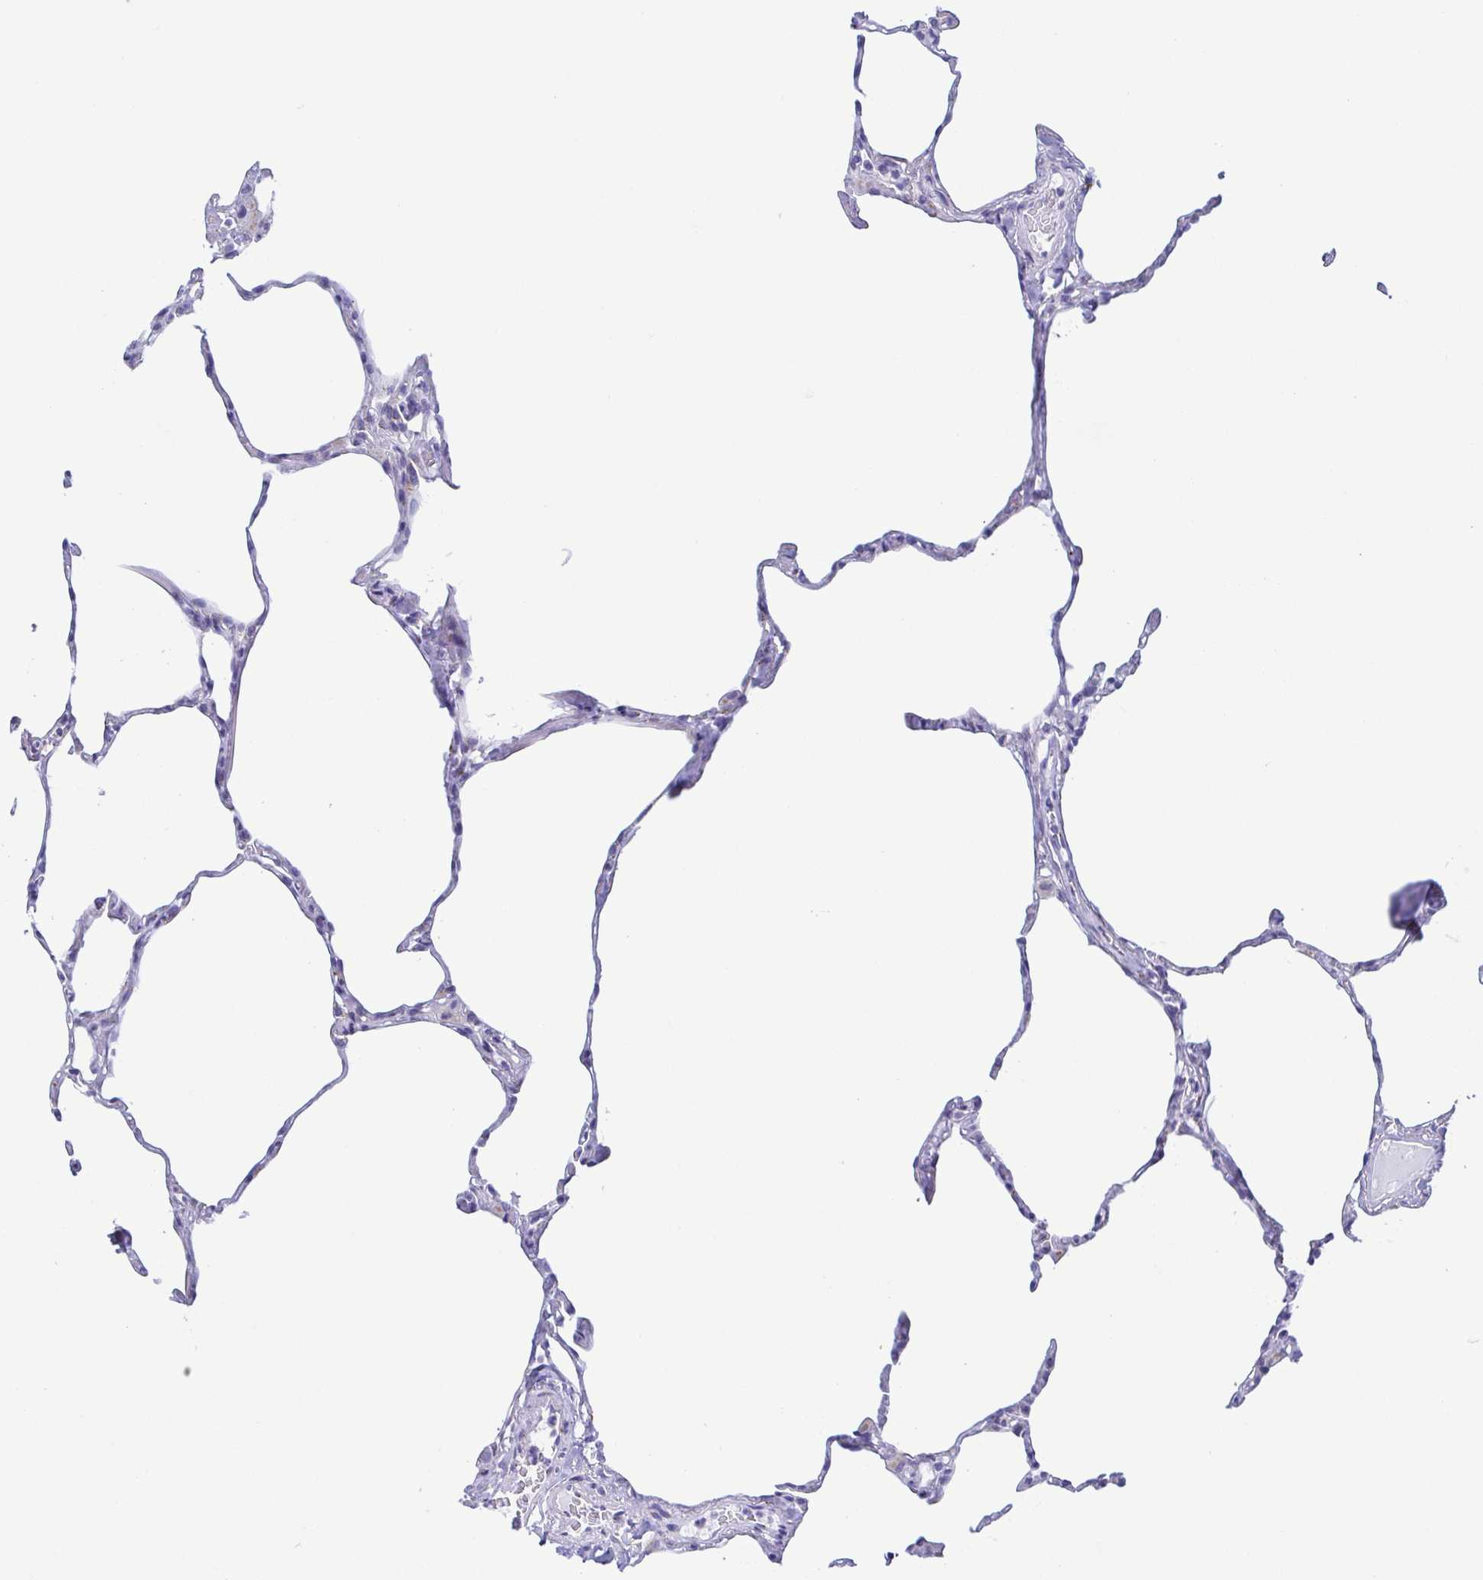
{"staining": {"intensity": "negative", "quantity": "none", "location": "none"}, "tissue": "lung", "cell_type": "Alveolar cells", "image_type": "normal", "snomed": [{"axis": "morphology", "description": "Normal tissue, NOS"}, {"axis": "topography", "description": "Lung"}], "caption": "Immunohistochemistry (IHC) of unremarkable human lung exhibits no staining in alveolar cells.", "gene": "SULT1B1", "patient": {"sex": "male", "age": 65}}